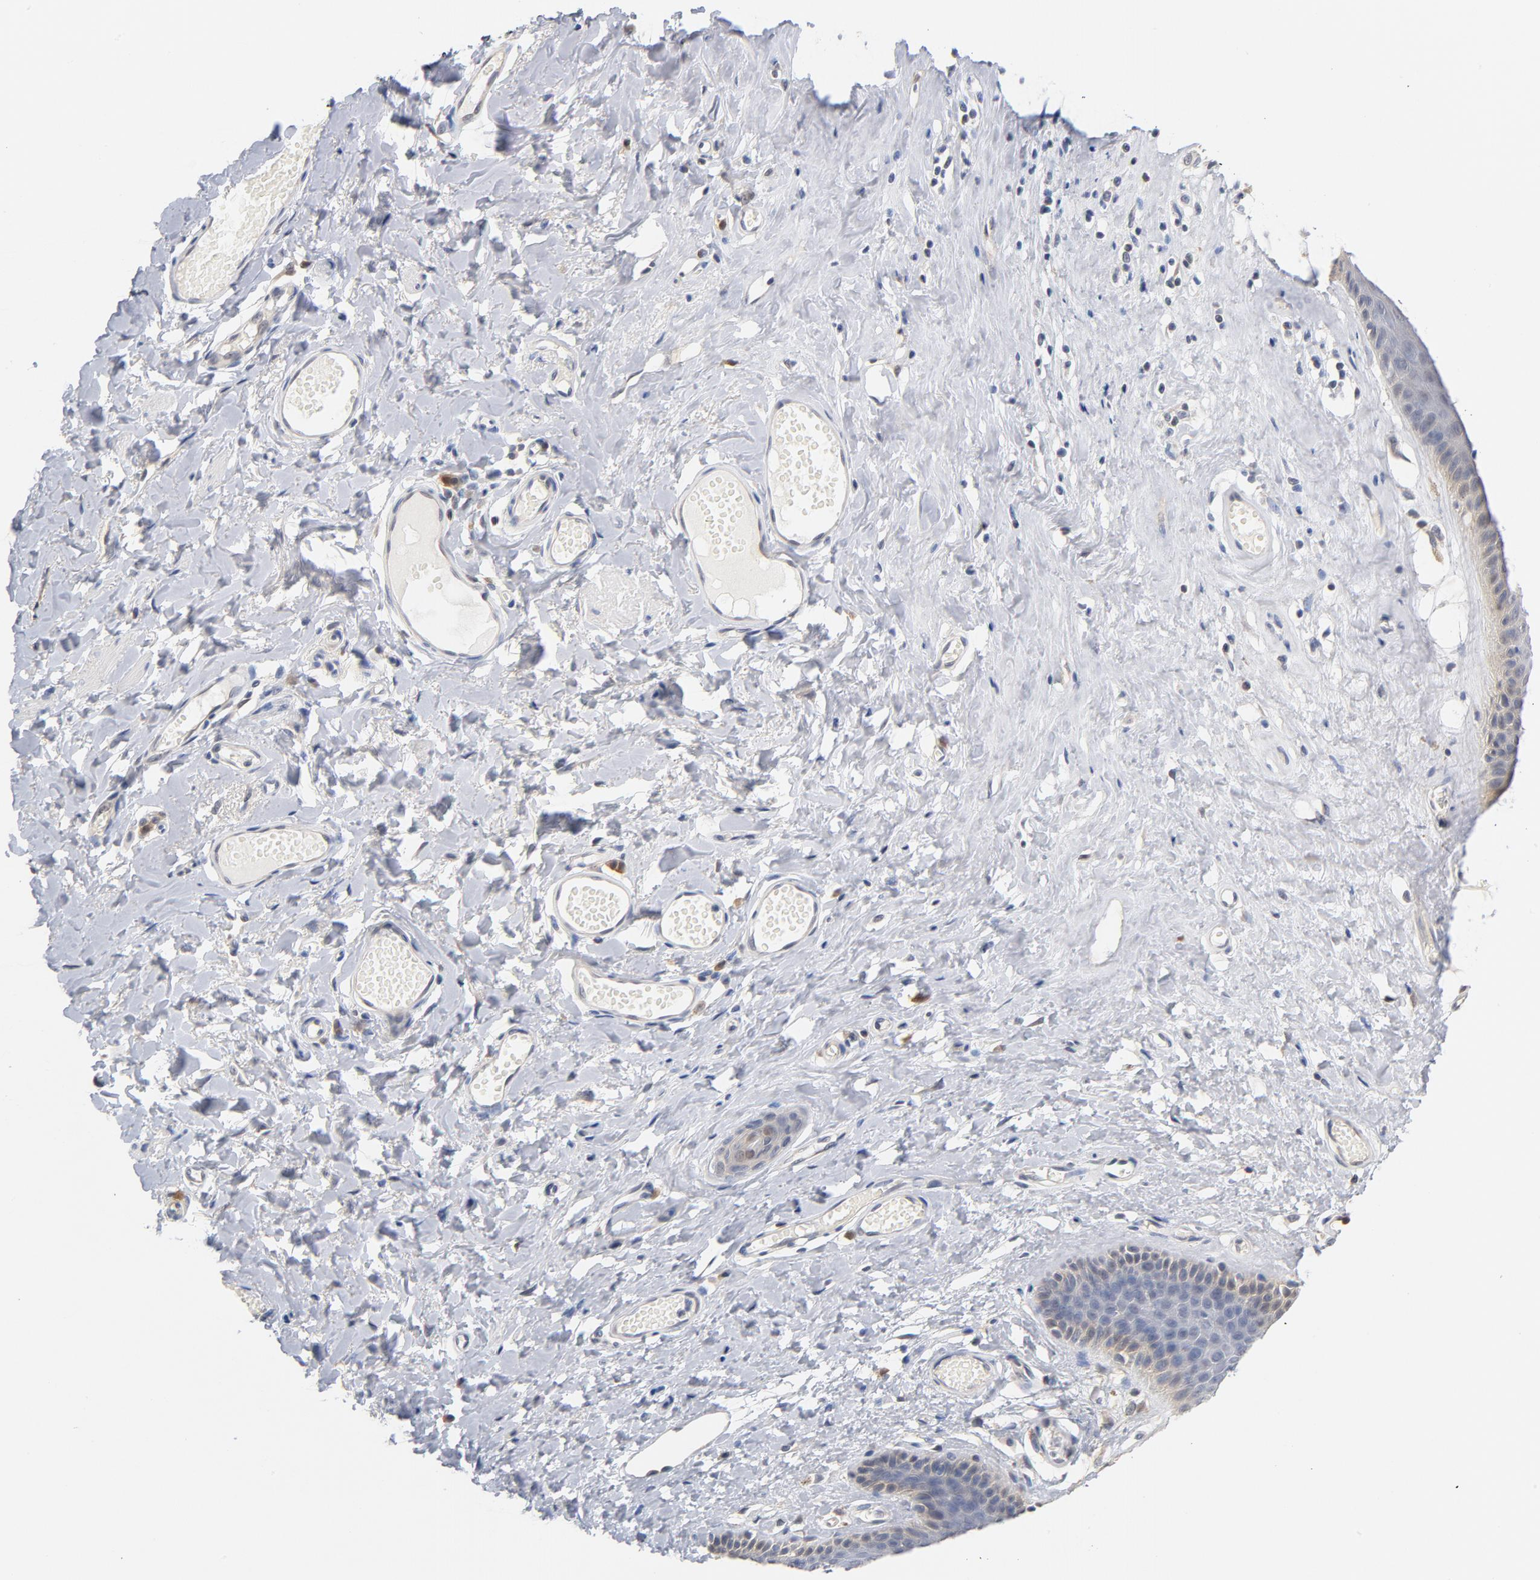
{"staining": {"intensity": "weak", "quantity": "25%-75%", "location": "cytoplasmic/membranous"}, "tissue": "skin", "cell_type": "Epidermal cells", "image_type": "normal", "snomed": [{"axis": "morphology", "description": "Normal tissue, NOS"}, {"axis": "morphology", "description": "Inflammation, NOS"}, {"axis": "topography", "description": "Vulva"}], "caption": "Skin stained for a protein shows weak cytoplasmic/membranous positivity in epidermal cells. (DAB (3,3'-diaminobenzidine) IHC, brown staining for protein, blue staining for nuclei).", "gene": "MIF", "patient": {"sex": "female", "age": 84}}